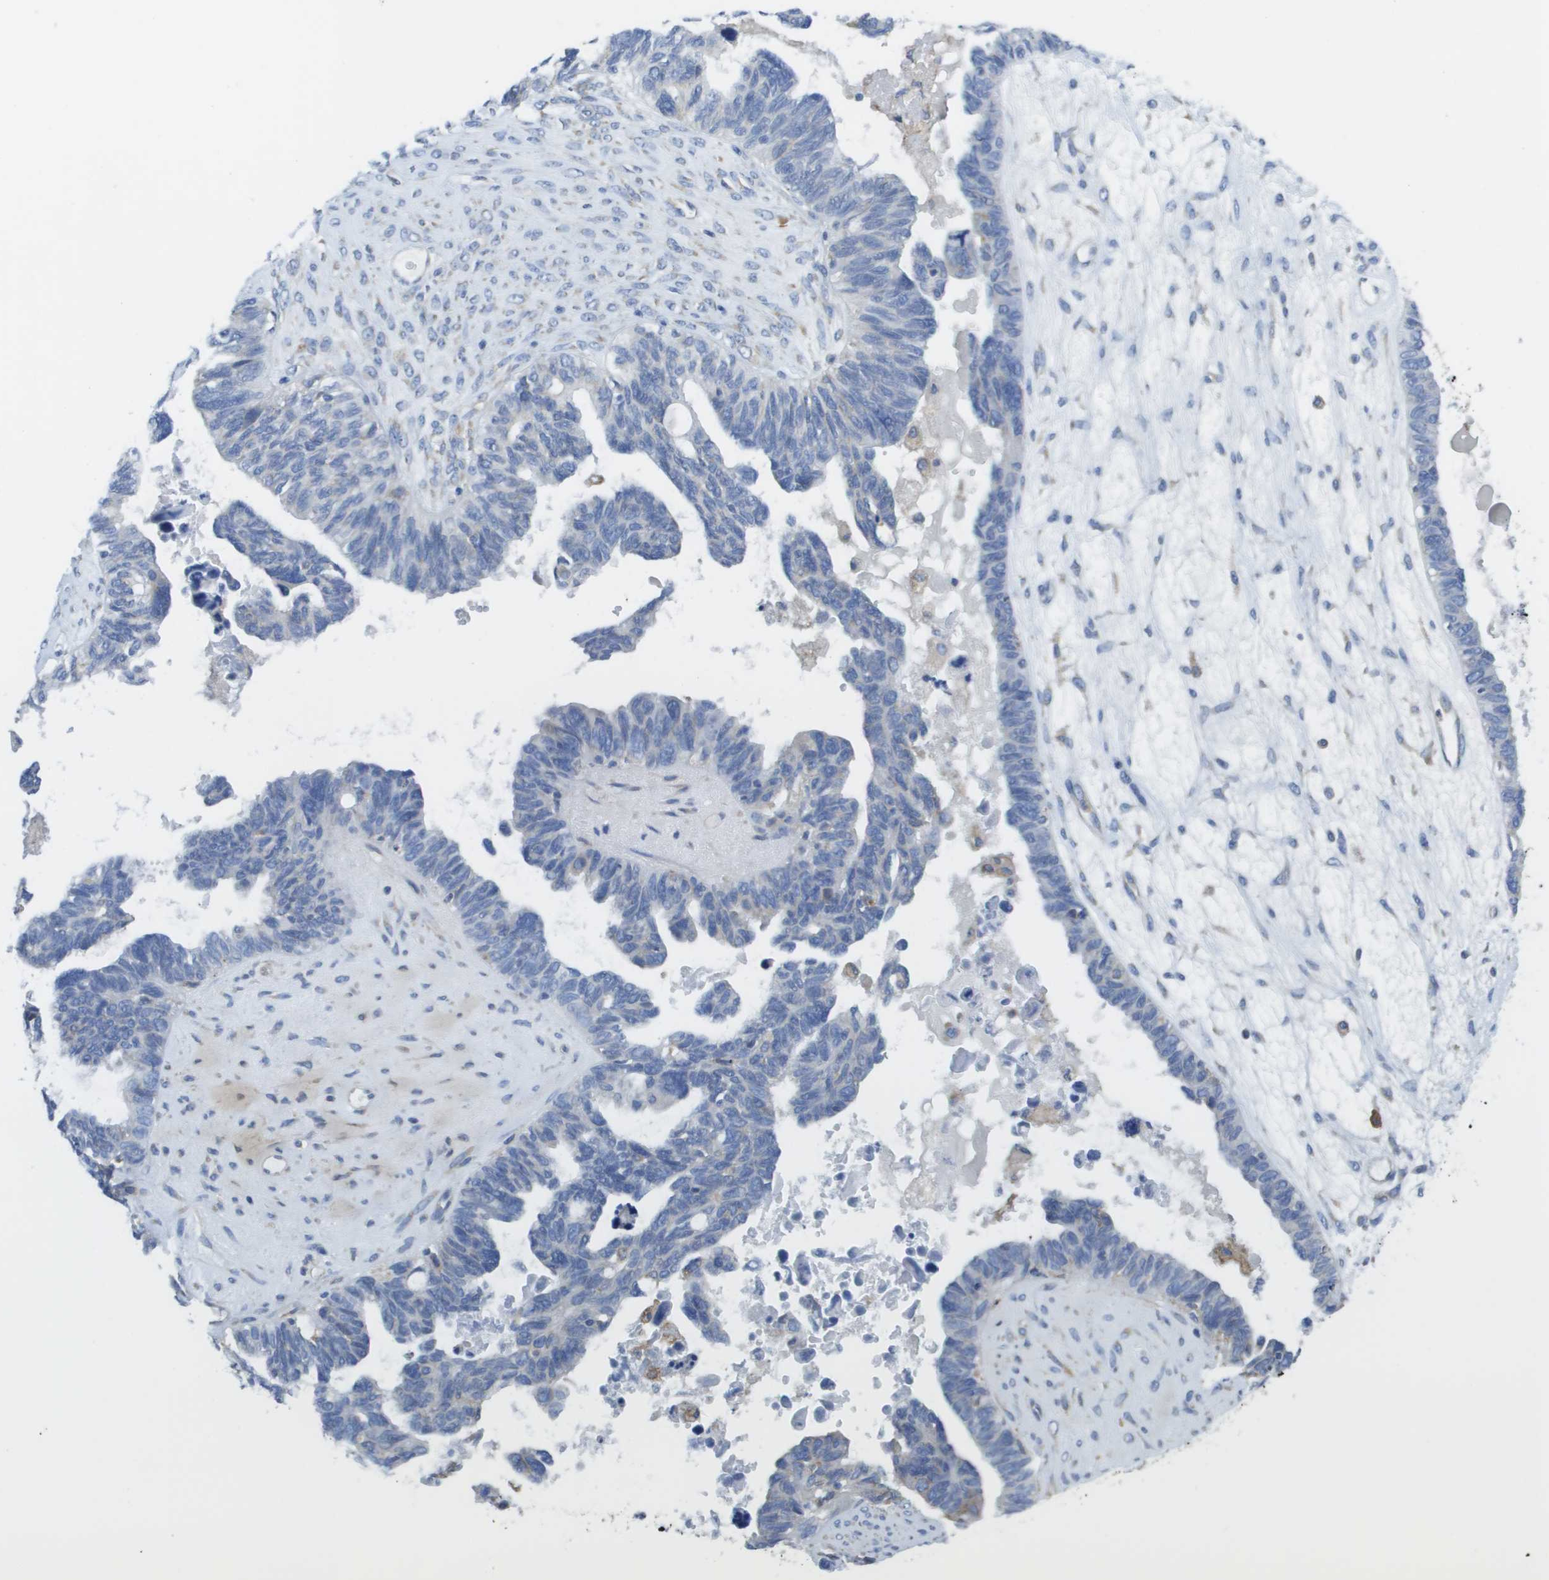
{"staining": {"intensity": "negative", "quantity": "none", "location": "none"}, "tissue": "ovarian cancer", "cell_type": "Tumor cells", "image_type": "cancer", "snomed": [{"axis": "morphology", "description": "Cystadenocarcinoma, serous, NOS"}, {"axis": "topography", "description": "Ovary"}], "caption": "A photomicrograph of ovarian cancer (serous cystadenocarcinoma) stained for a protein reveals no brown staining in tumor cells. (Immunohistochemistry, brightfield microscopy, high magnification).", "gene": "SDR42E1", "patient": {"sex": "female", "age": 79}}